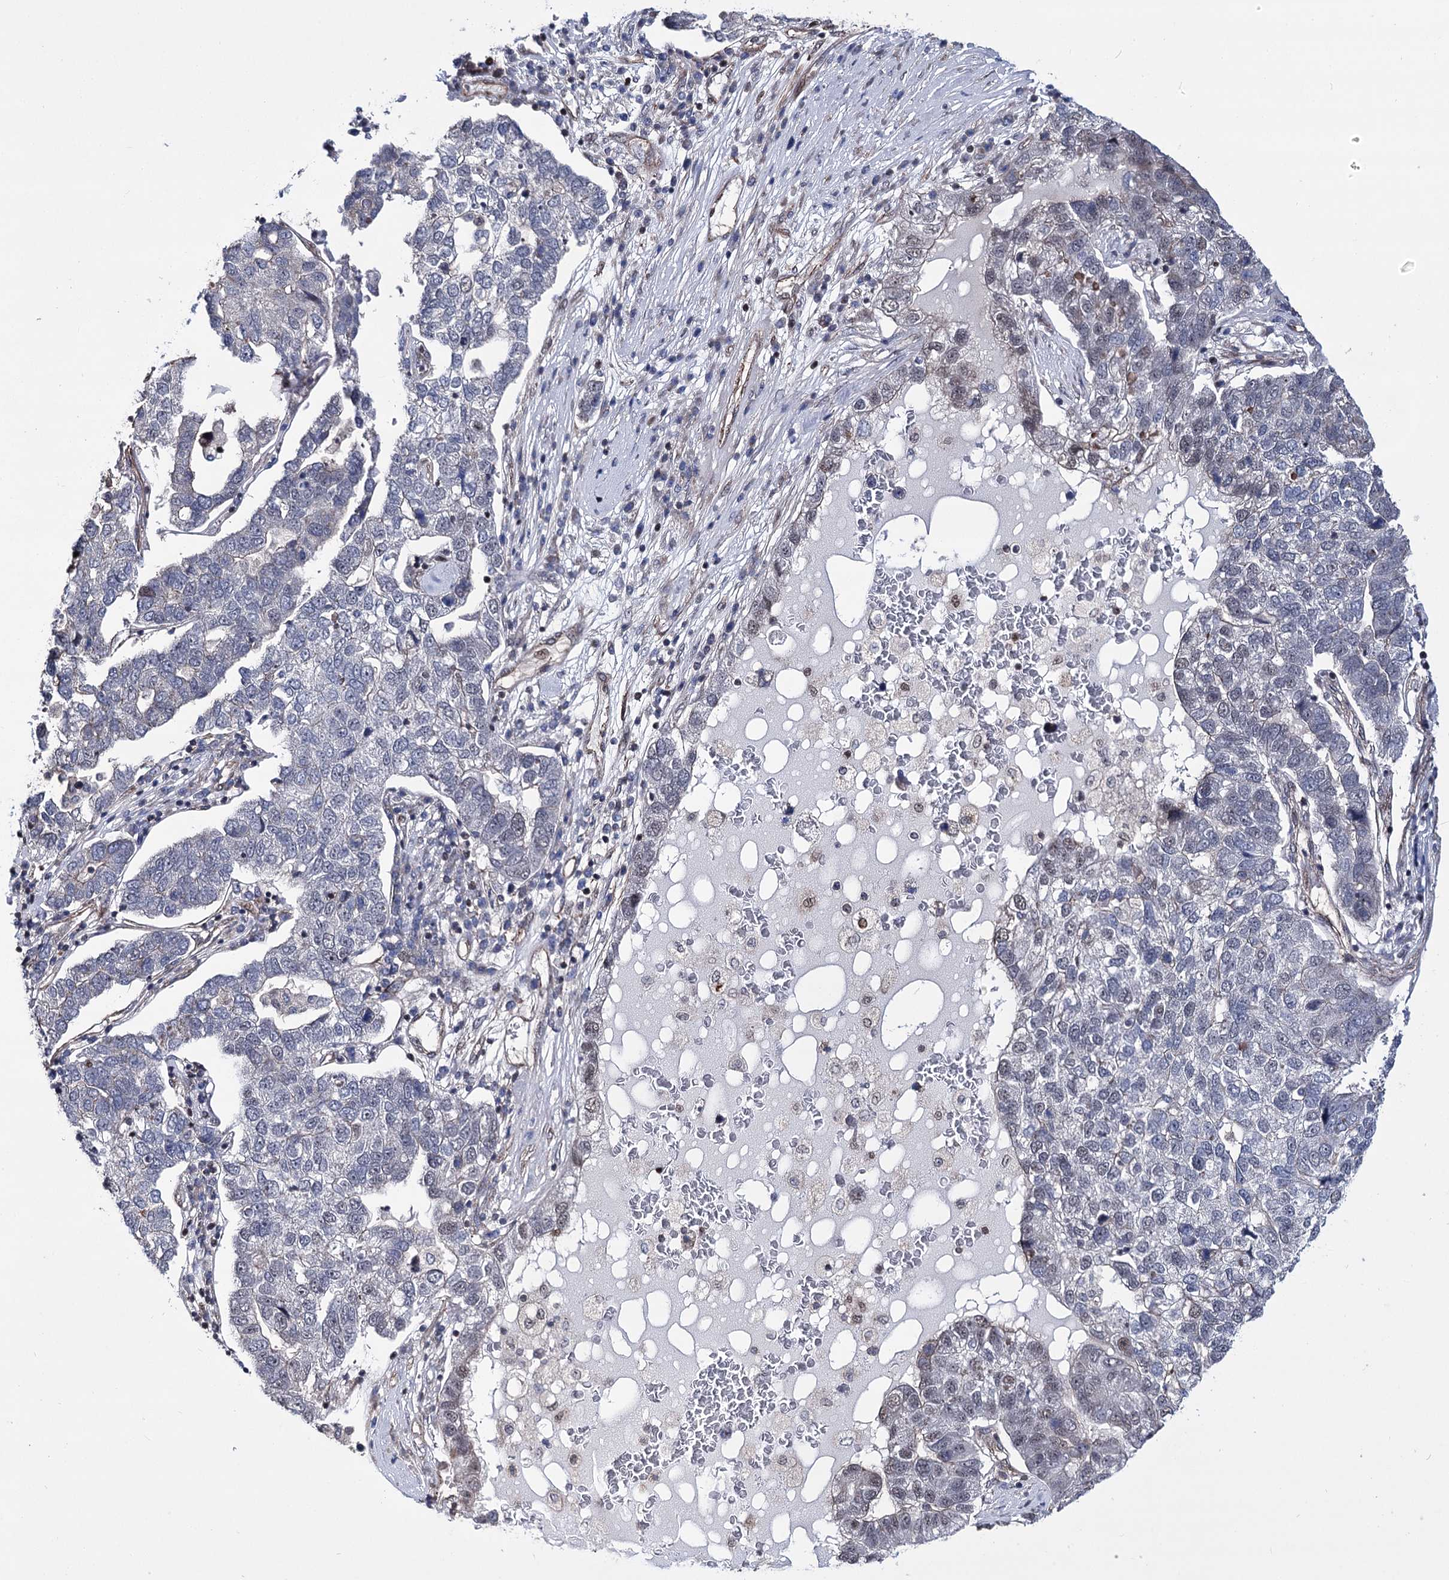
{"staining": {"intensity": "moderate", "quantity": "<25%", "location": "nuclear"}, "tissue": "pancreatic cancer", "cell_type": "Tumor cells", "image_type": "cancer", "snomed": [{"axis": "morphology", "description": "Adenocarcinoma, NOS"}, {"axis": "topography", "description": "Pancreas"}], "caption": "About <25% of tumor cells in human pancreatic cancer (adenocarcinoma) demonstrate moderate nuclear protein expression as visualized by brown immunohistochemical staining.", "gene": "CHMP7", "patient": {"sex": "female", "age": 61}}